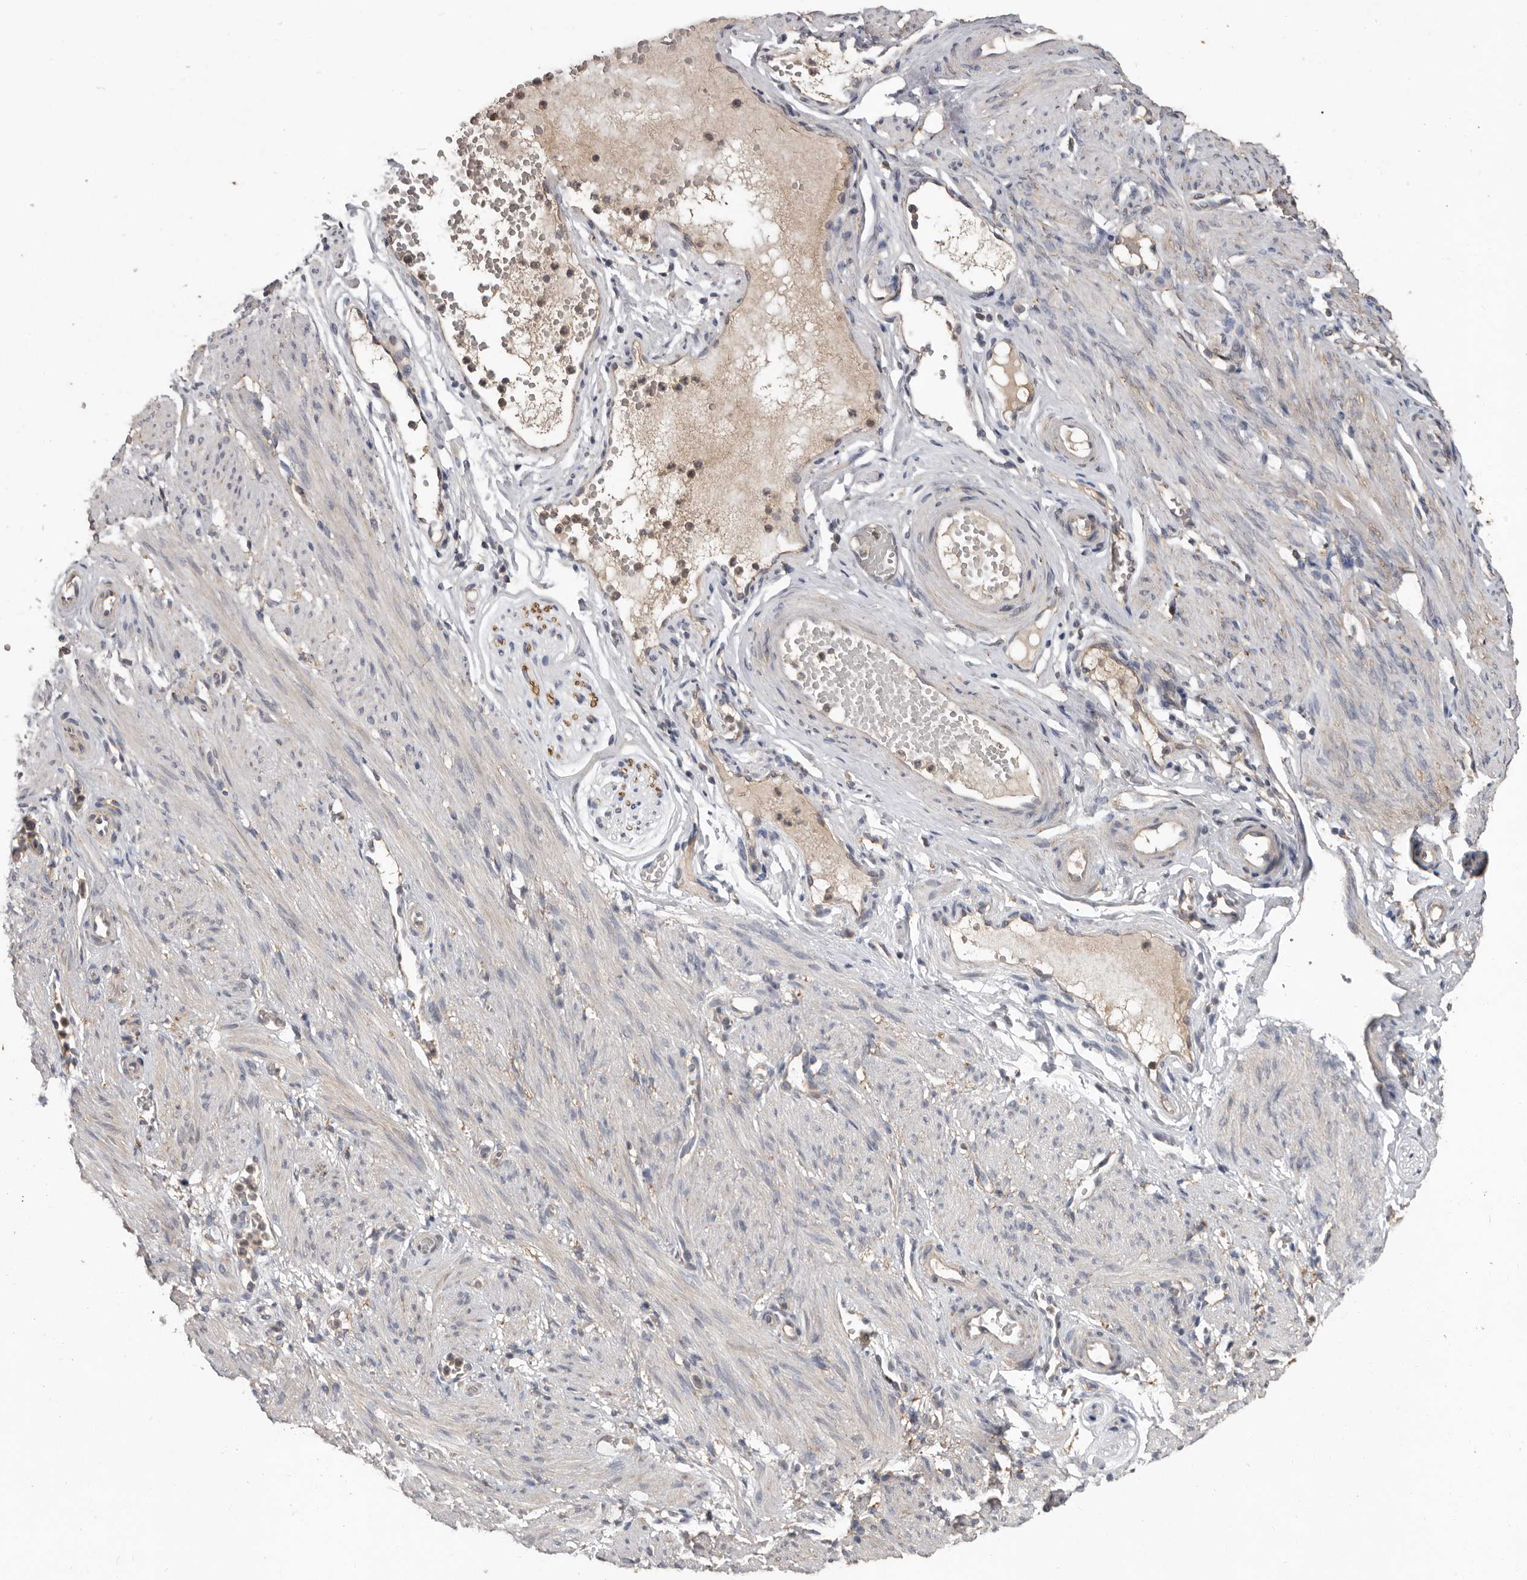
{"staining": {"intensity": "weak", "quantity": "<25%", "location": "cytoplasmic/membranous"}, "tissue": "adipose tissue", "cell_type": "Adipocytes", "image_type": "normal", "snomed": [{"axis": "morphology", "description": "Normal tissue, NOS"}, {"axis": "topography", "description": "Smooth muscle"}, {"axis": "topography", "description": "Peripheral nerve tissue"}], "caption": "Adipose tissue was stained to show a protein in brown. There is no significant positivity in adipocytes. (Brightfield microscopy of DAB (3,3'-diaminobenzidine) IHC at high magnification).", "gene": "MTF1", "patient": {"sex": "female", "age": 39}}